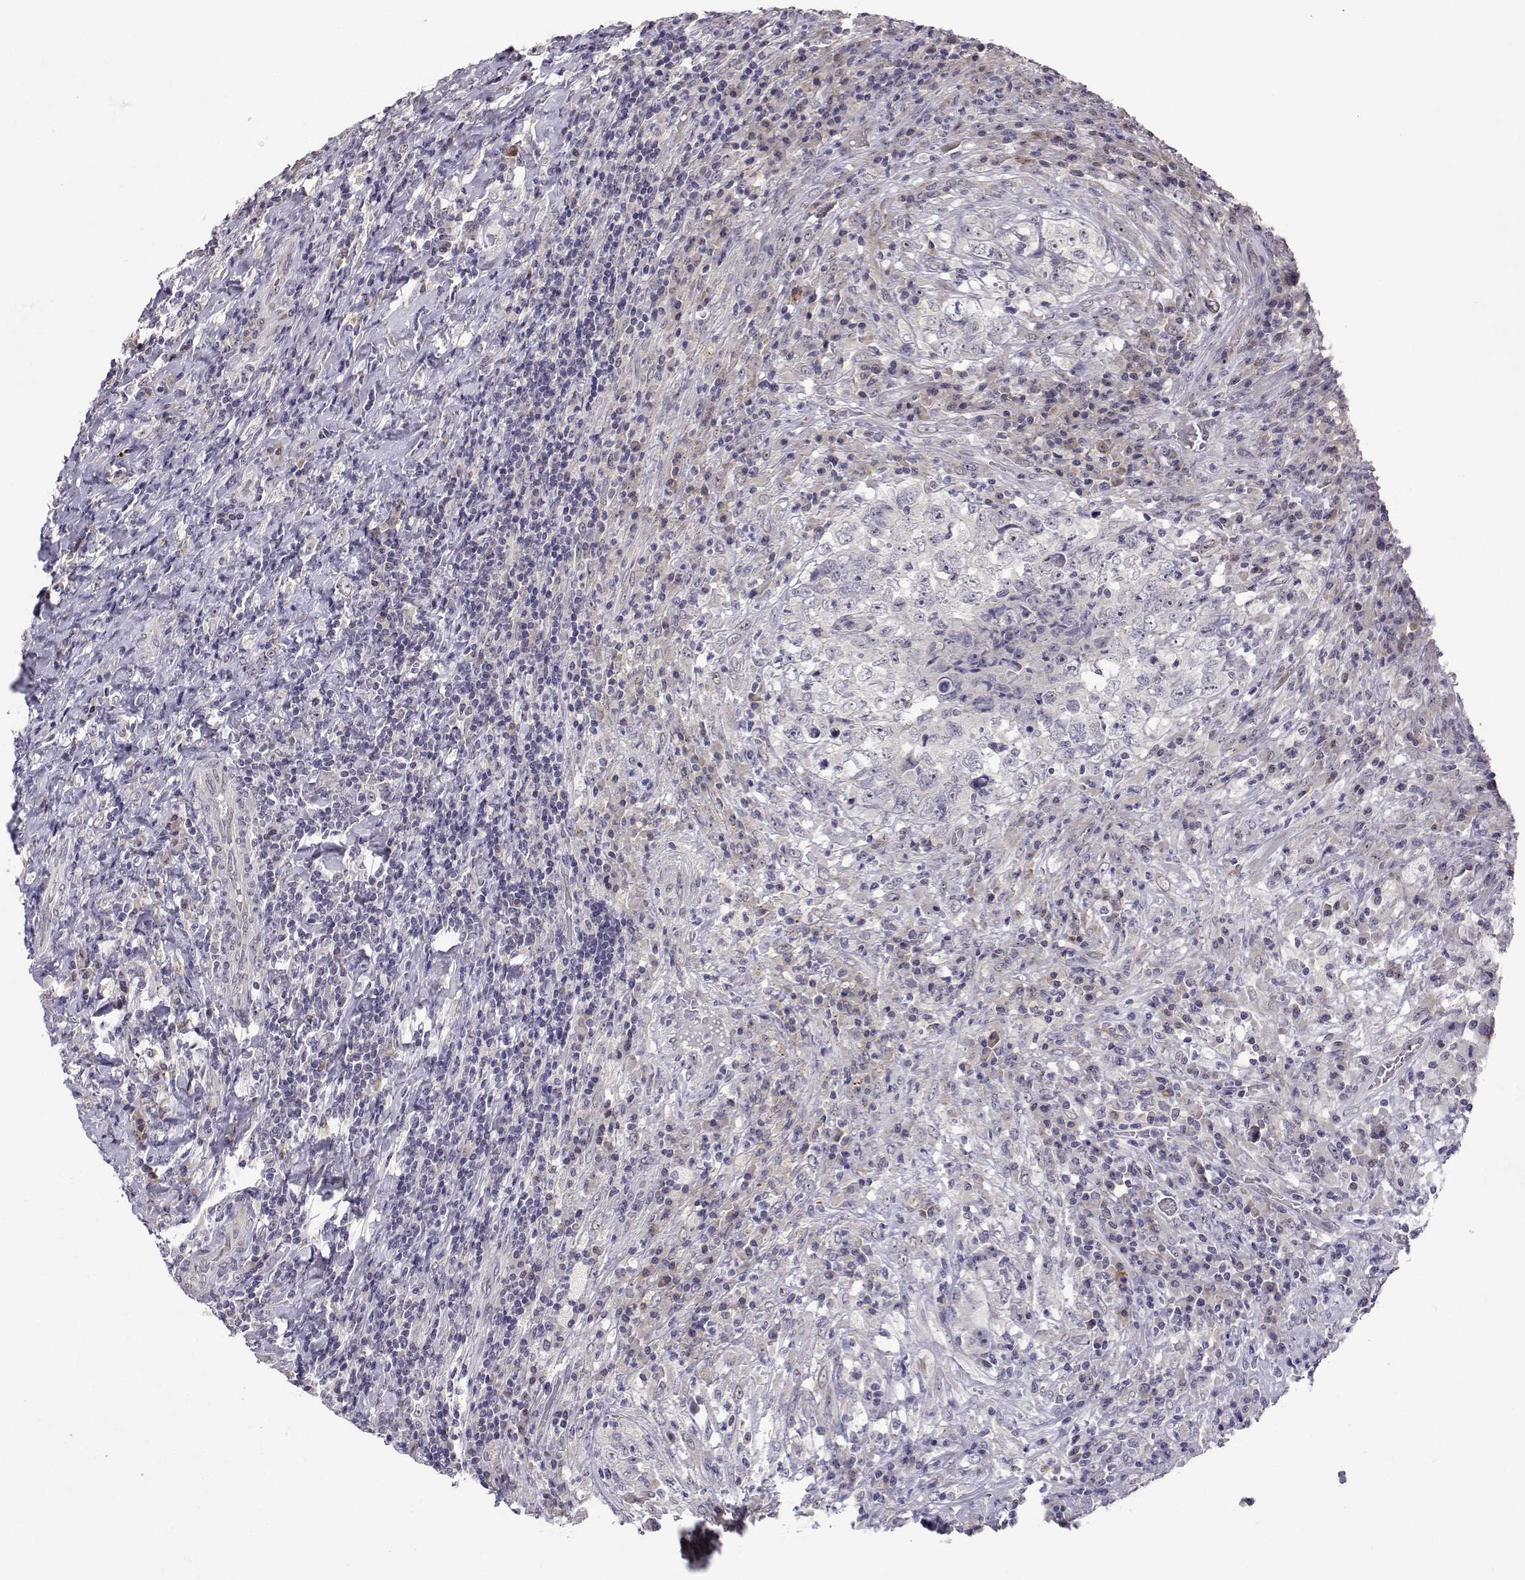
{"staining": {"intensity": "negative", "quantity": "none", "location": "none"}, "tissue": "testis cancer", "cell_type": "Tumor cells", "image_type": "cancer", "snomed": [{"axis": "morphology", "description": "Necrosis, NOS"}, {"axis": "morphology", "description": "Carcinoma, Embryonal, NOS"}, {"axis": "topography", "description": "Testis"}], "caption": "Immunohistochemistry image of embryonal carcinoma (testis) stained for a protein (brown), which exhibits no expression in tumor cells.", "gene": "SLC6A3", "patient": {"sex": "male", "age": 19}}